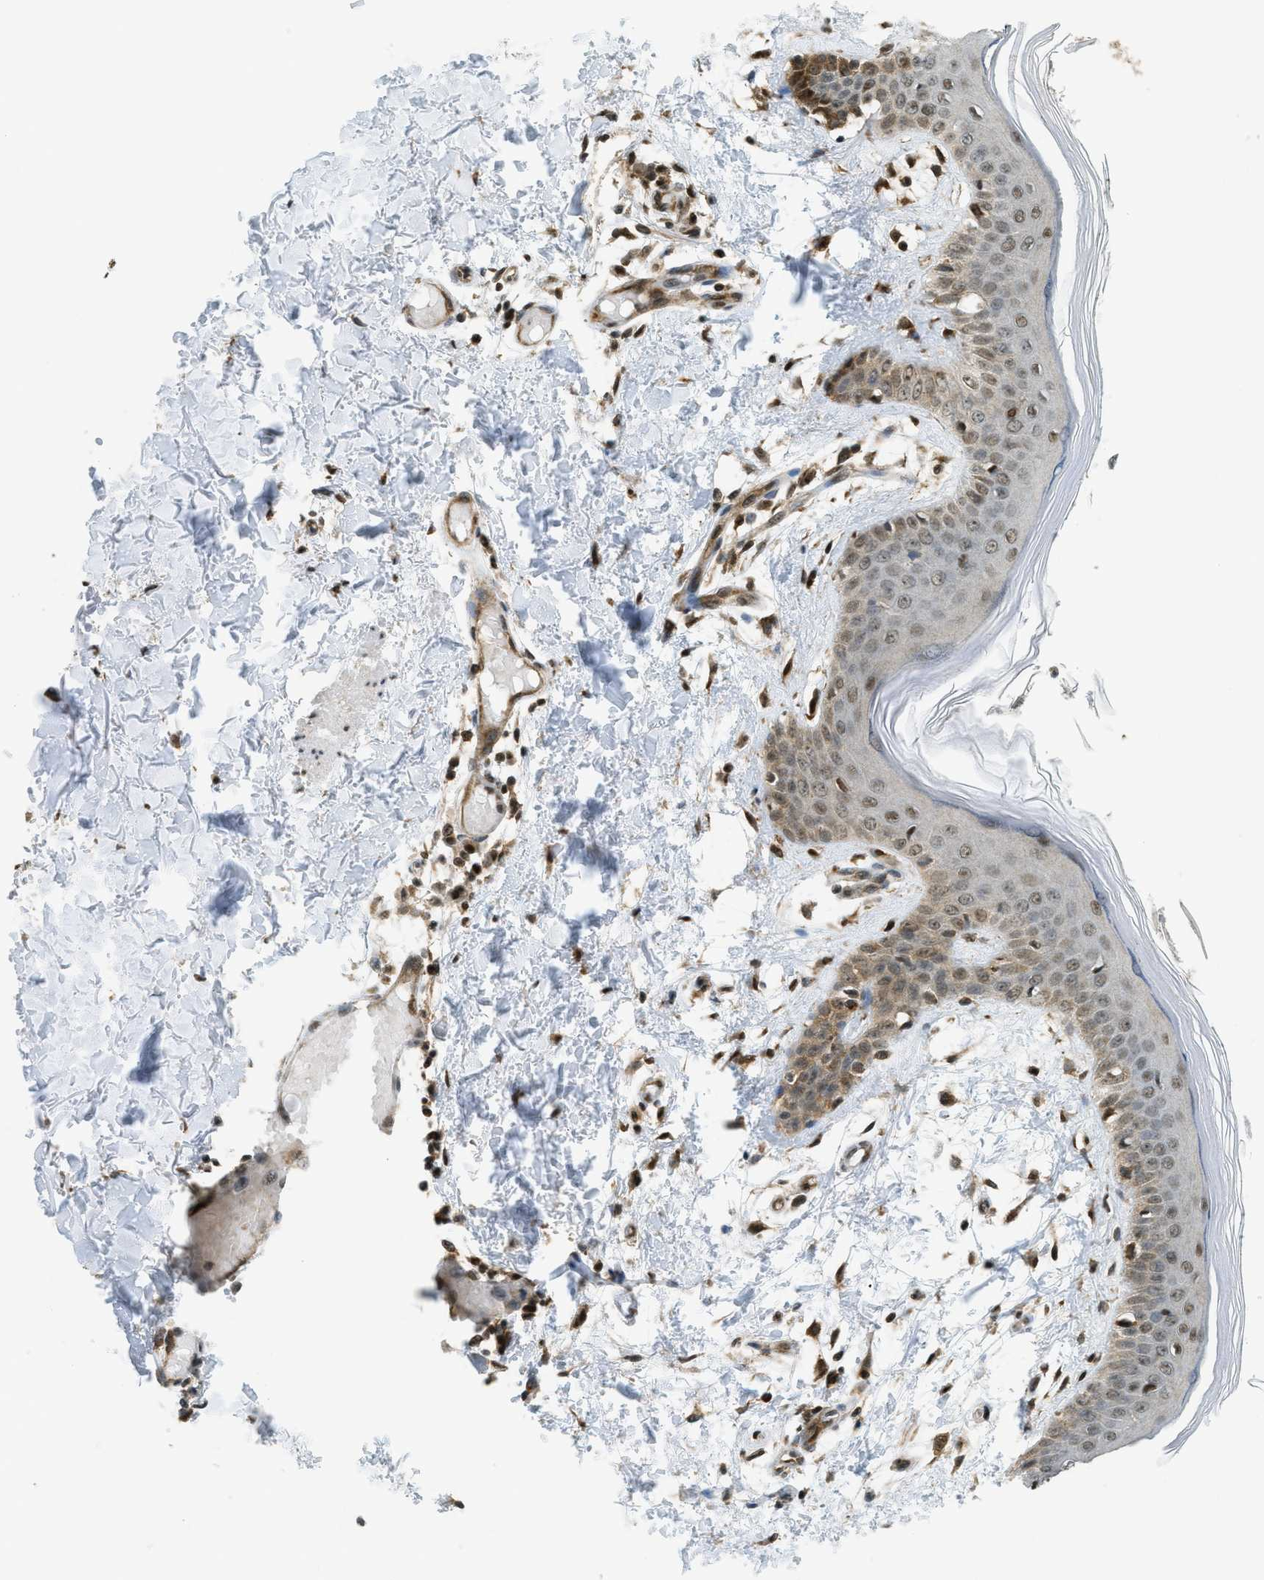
{"staining": {"intensity": "strong", "quantity": ">75%", "location": "nuclear"}, "tissue": "skin", "cell_type": "Fibroblasts", "image_type": "normal", "snomed": [{"axis": "morphology", "description": "Normal tissue, NOS"}, {"axis": "topography", "description": "Skin"}], "caption": "An image of skin stained for a protein reveals strong nuclear brown staining in fibroblasts. (IHC, brightfield microscopy, high magnification).", "gene": "TNPO1", "patient": {"sex": "male", "age": 53}}